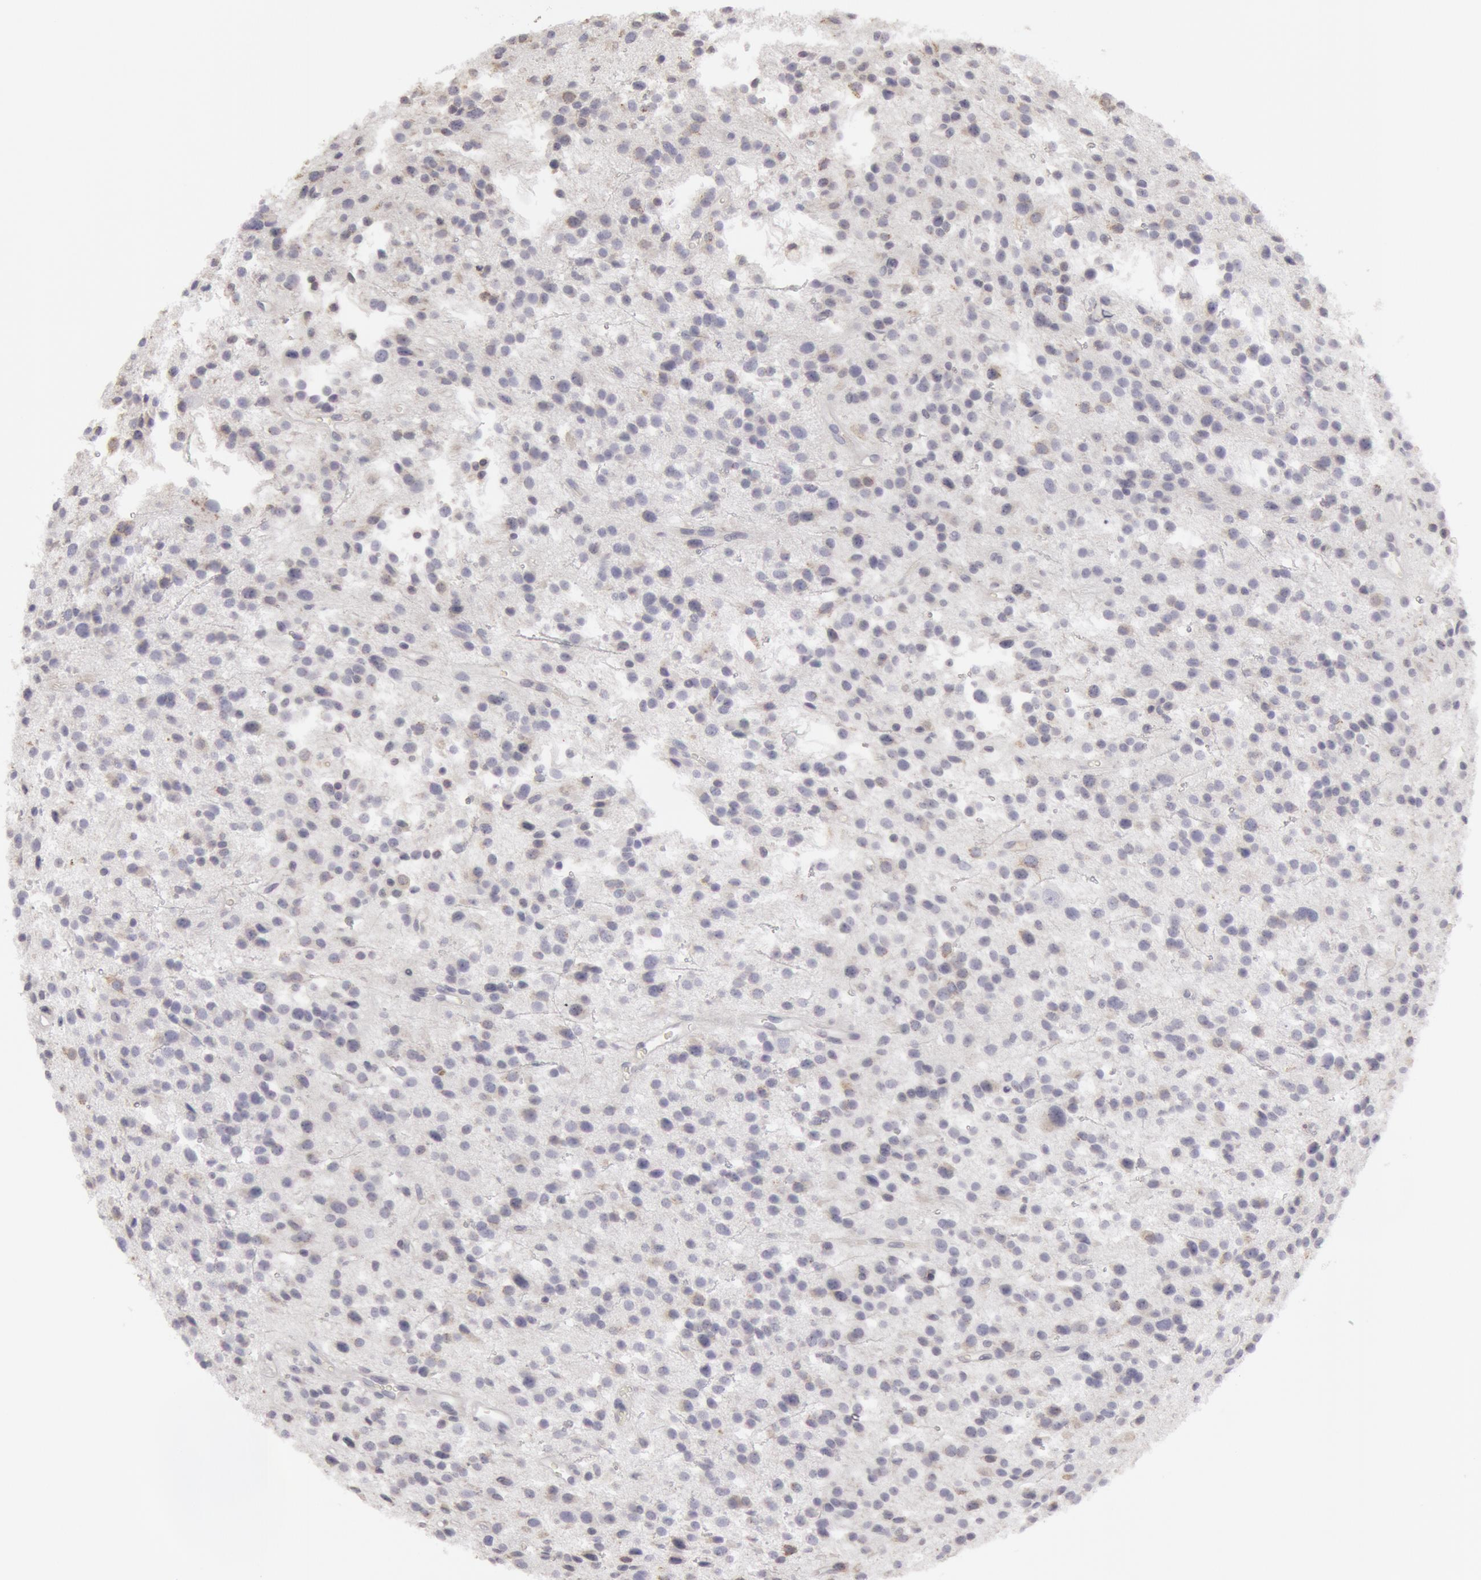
{"staining": {"intensity": "weak", "quantity": "<25%", "location": "cytoplasmic/membranous"}, "tissue": "glioma", "cell_type": "Tumor cells", "image_type": "cancer", "snomed": [{"axis": "morphology", "description": "Glioma, malignant, Low grade"}, {"axis": "topography", "description": "Brain"}], "caption": "There is no significant expression in tumor cells of glioma. Nuclei are stained in blue.", "gene": "CAT", "patient": {"sex": "female", "age": 36}}